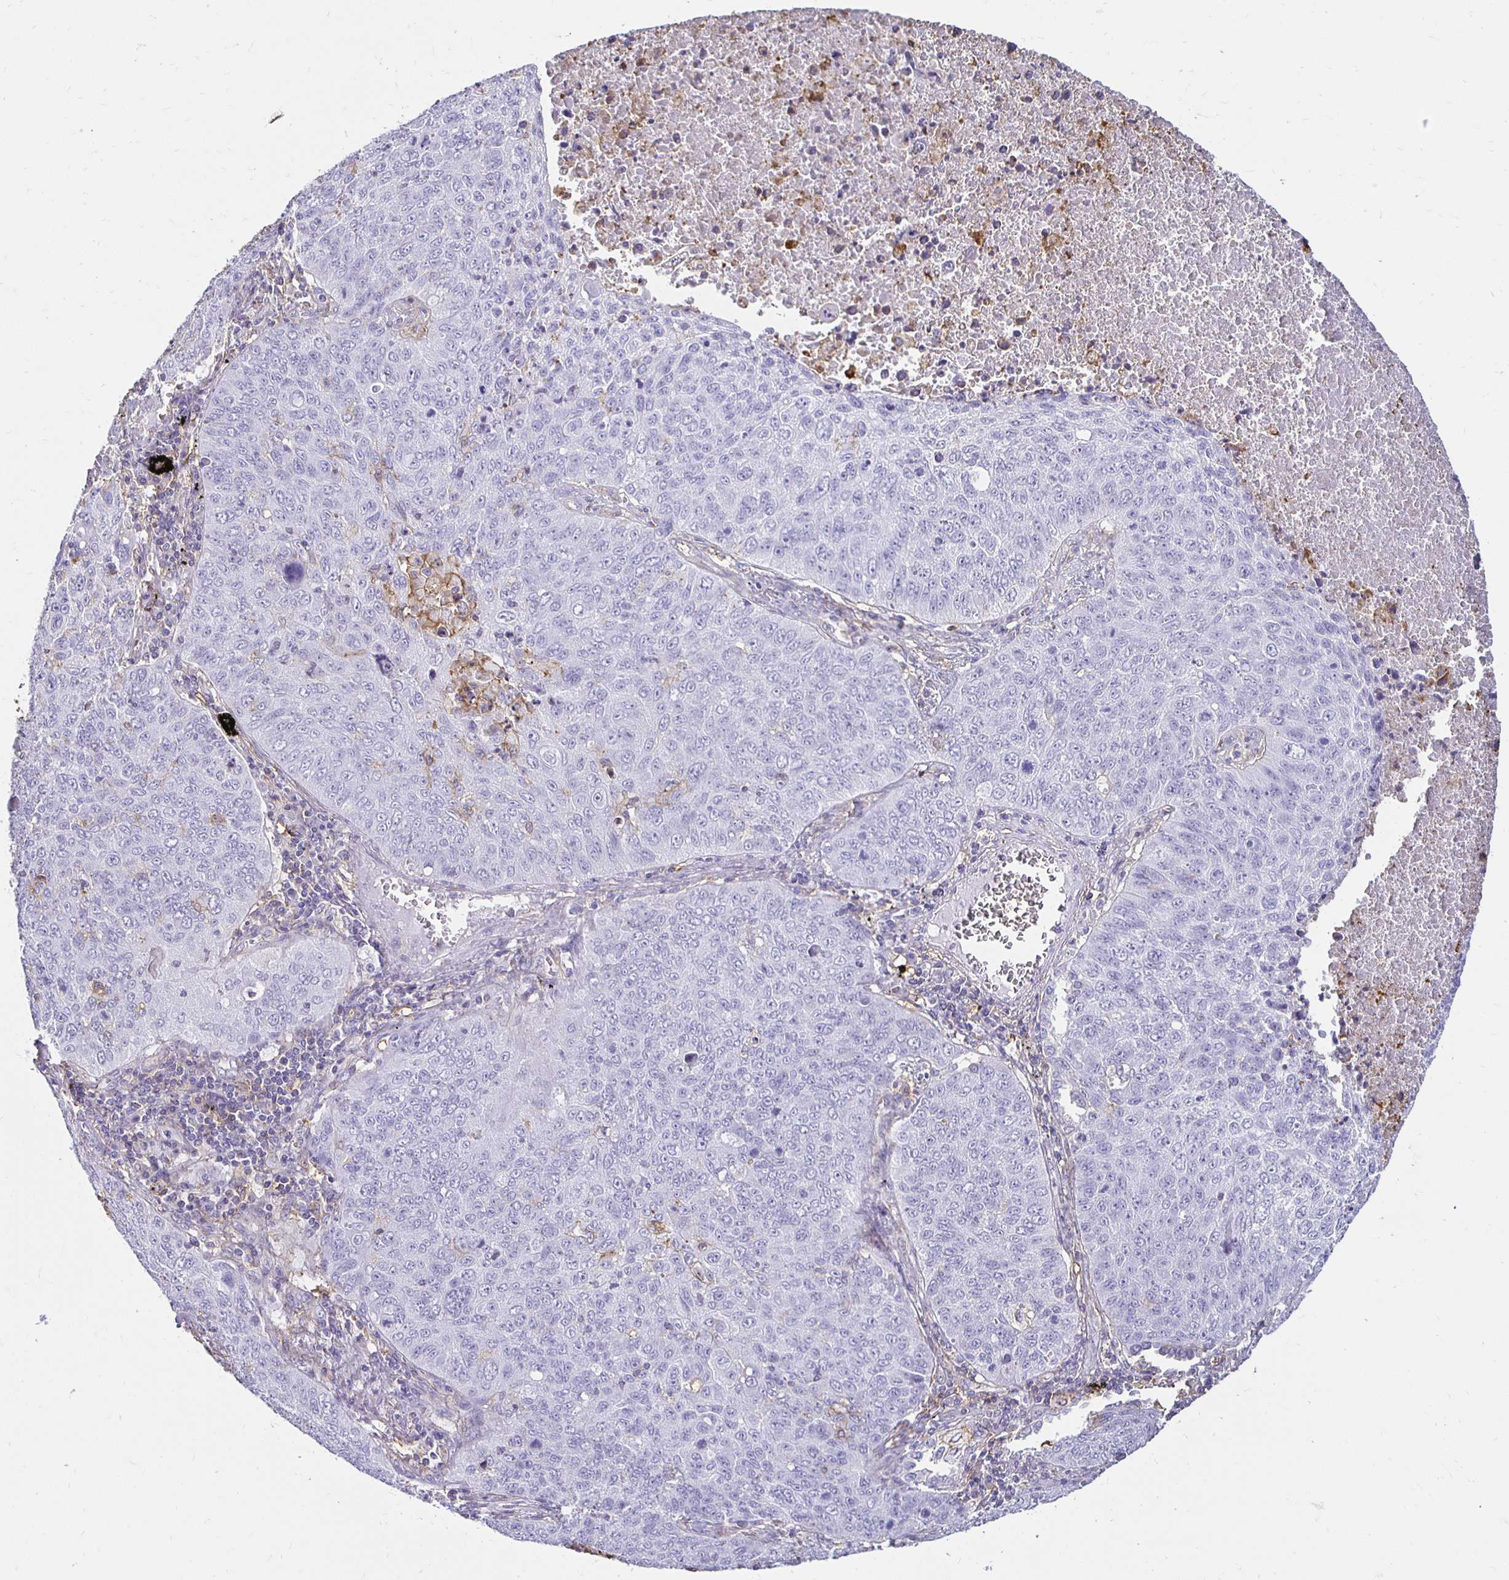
{"staining": {"intensity": "negative", "quantity": "none", "location": "none"}, "tissue": "lung cancer", "cell_type": "Tumor cells", "image_type": "cancer", "snomed": [{"axis": "morphology", "description": "Normal morphology"}, {"axis": "morphology", "description": "Aneuploidy"}, {"axis": "morphology", "description": "Squamous cell carcinoma, NOS"}, {"axis": "topography", "description": "Lymph node"}, {"axis": "topography", "description": "Lung"}], "caption": "IHC photomicrograph of lung aneuploidy stained for a protein (brown), which shows no expression in tumor cells. (DAB IHC with hematoxylin counter stain).", "gene": "TAS1R3", "patient": {"sex": "female", "age": 76}}